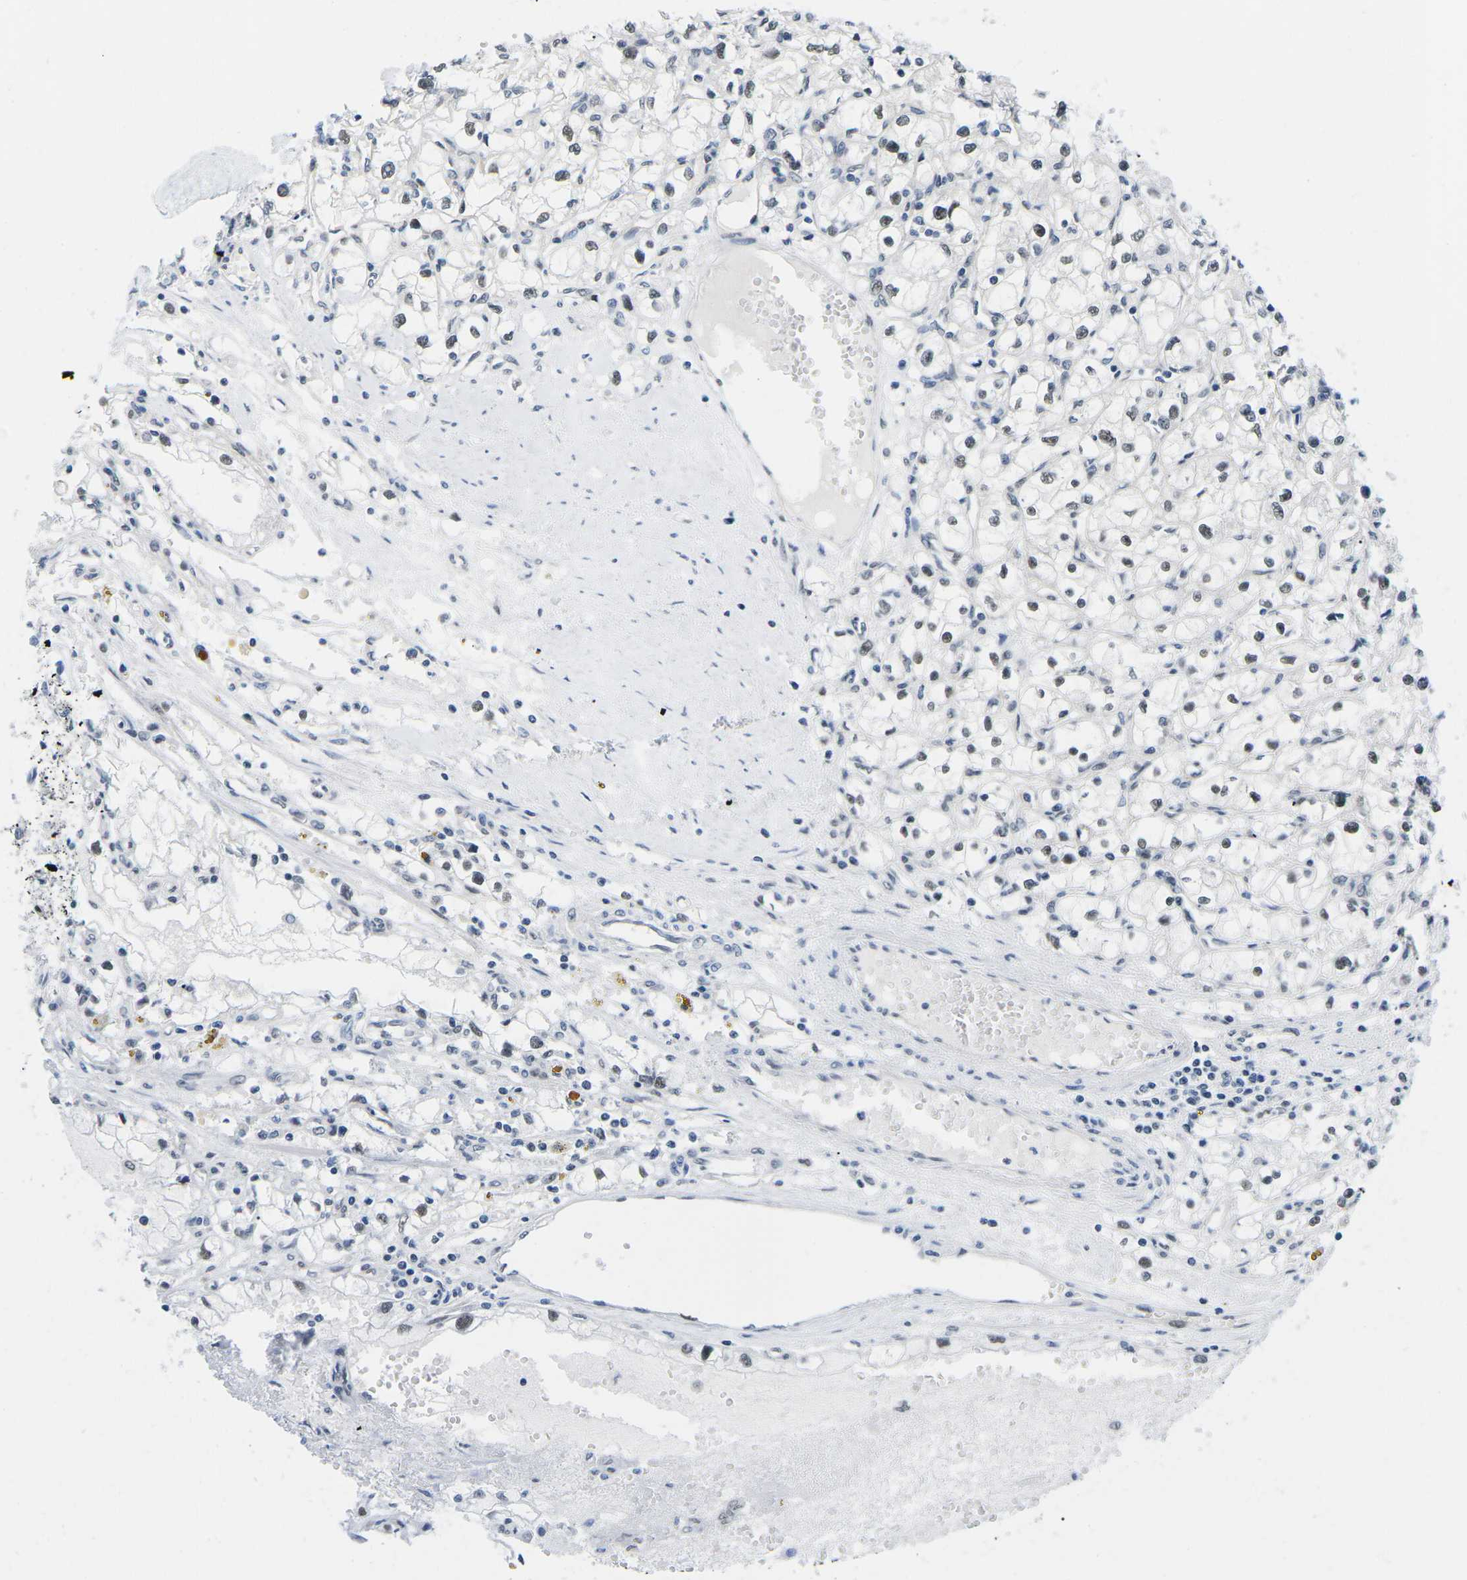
{"staining": {"intensity": "weak", "quantity": "25%-75%", "location": "nuclear"}, "tissue": "renal cancer", "cell_type": "Tumor cells", "image_type": "cancer", "snomed": [{"axis": "morphology", "description": "Adenocarcinoma, NOS"}, {"axis": "topography", "description": "Kidney"}], "caption": "This is an image of immunohistochemistry staining of adenocarcinoma (renal), which shows weak expression in the nuclear of tumor cells.", "gene": "UBA7", "patient": {"sex": "male", "age": 56}}